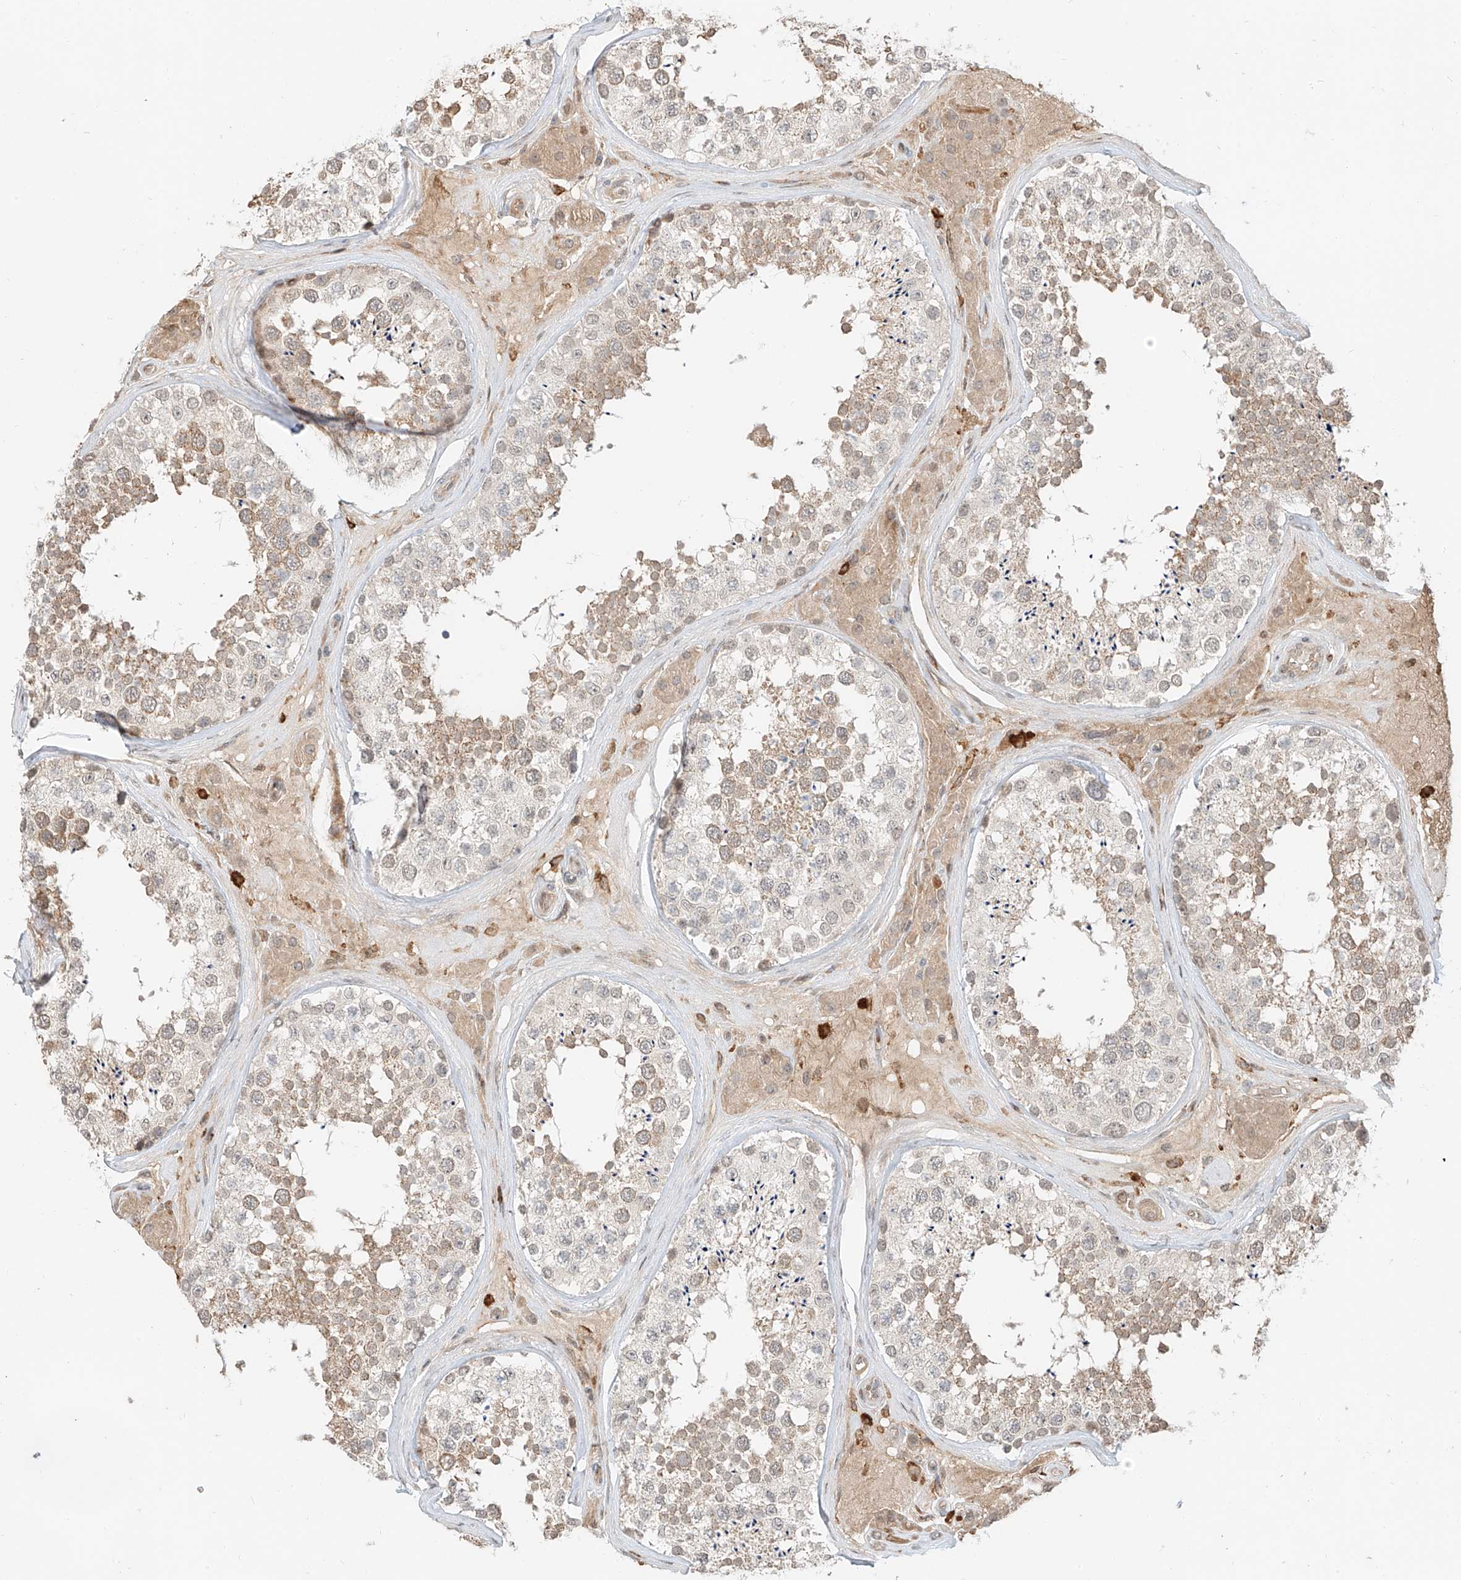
{"staining": {"intensity": "weak", "quantity": "25%-75%", "location": "cytoplasmic/membranous"}, "tissue": "testis", "cell_type": "Cells in seminiferous ducts", "image_type": "normal", "snomed": [{"axis": "morphology", "description": "Normal tissue, NOS"}, {"axis": "topography", "description": "Testis"}], "caption": "Testis stained with DAB (3,3'-diaminobenzidine) immunohistochemistry (IHC) demonstrates low levels of weak cytoplasmic/membranous staining in about 25%-75% of cells in seminiferous ducts. (Stains: DAB in brown, nuclei in blue, Microscopy: brightfield microscopy at high magnification).", "gene": "CEP162", "patient": {"sex": "male", "age": 46}}